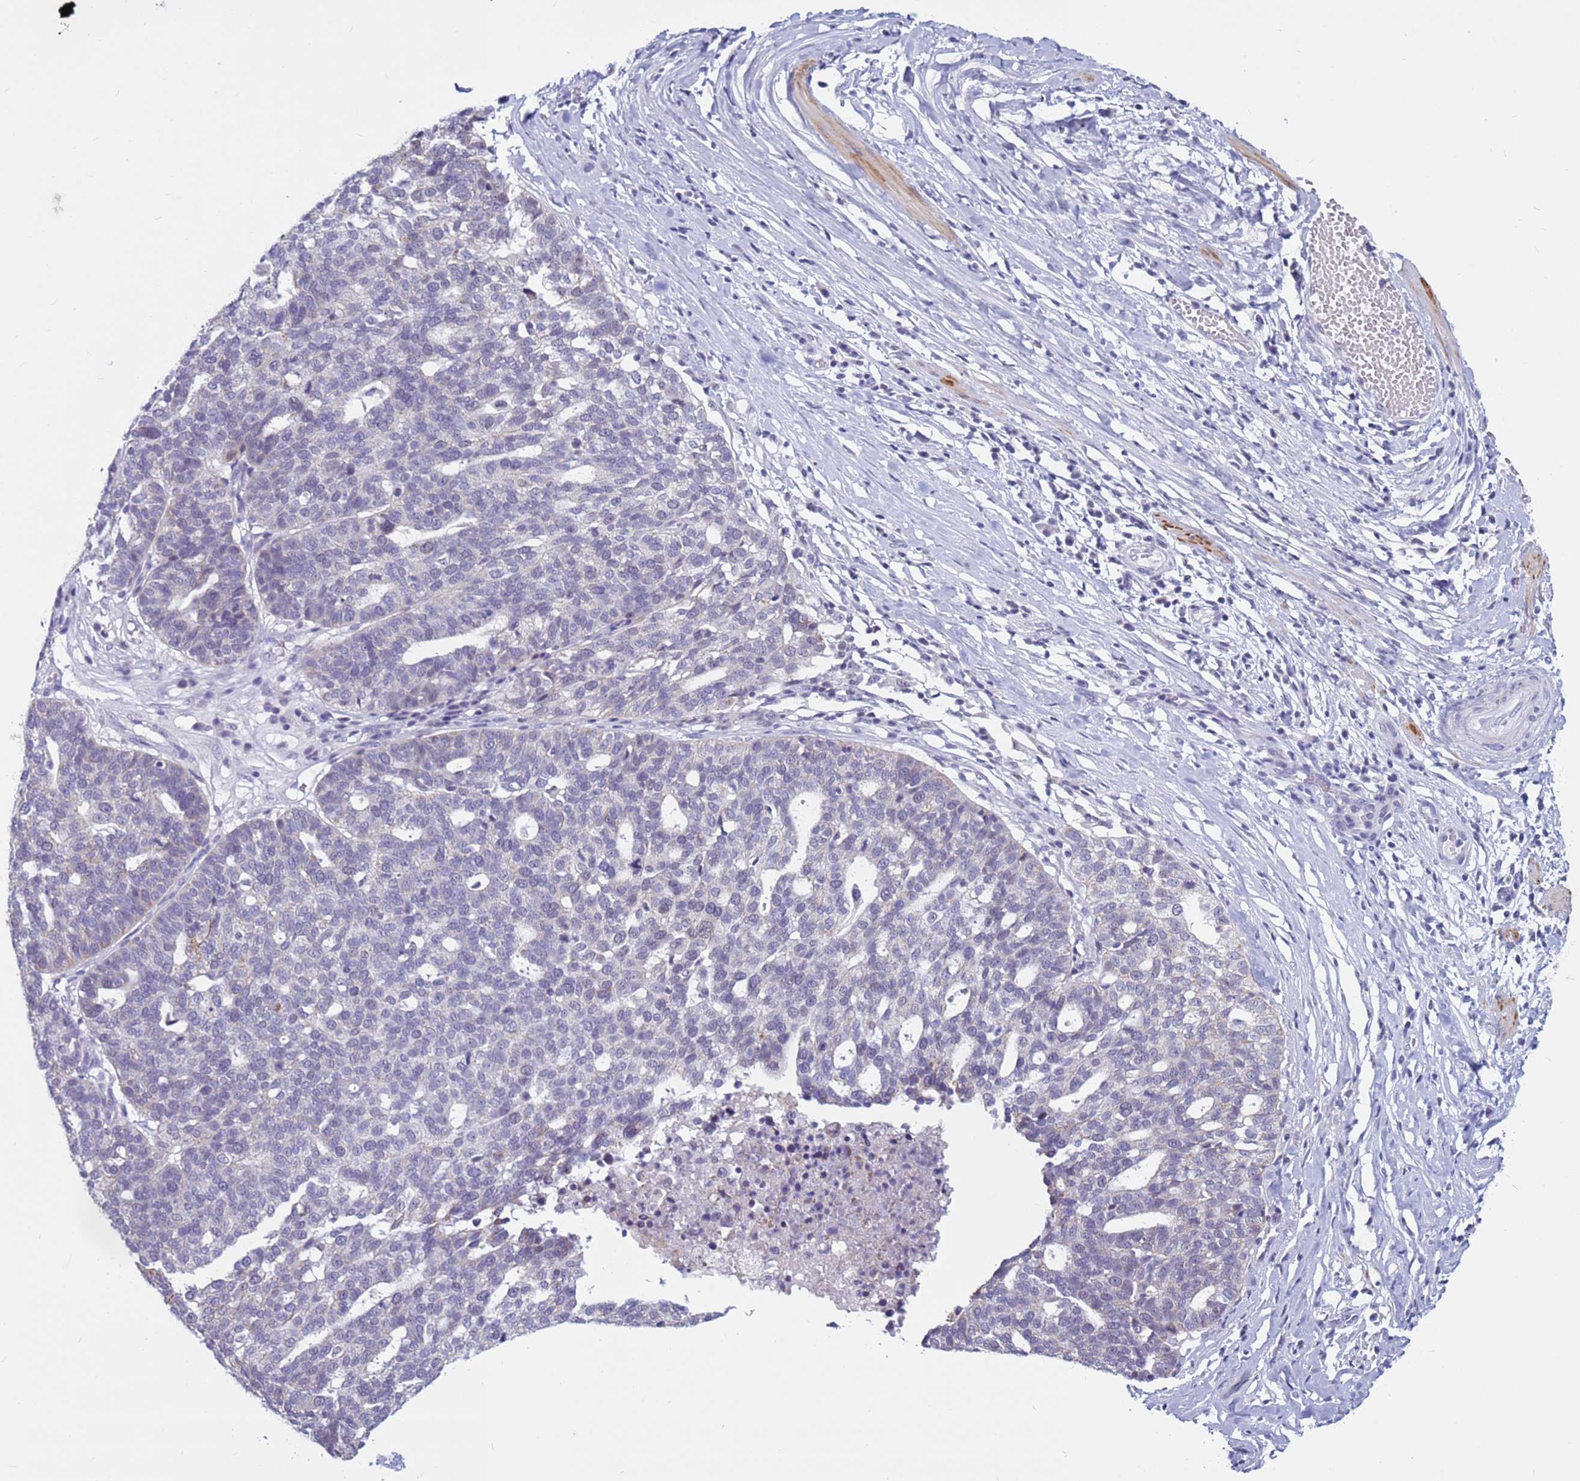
{"staining": {"intensity": "negative", "quantity": "none", "location": "none"}, "tissue": "ovarian cancer", "cell_type": "Tumor cells", "image_type": "cancer", "snomed": [{"axis": "morphology", "description": "Cystadenocarcinoma, serous, NOS"}, {"axis": "topography", "description": "Ovary"}], "caption": "Ovarian cancer (serous cystadenocarcinoma) was stained to show a protein in brown. There is no significant staining in tumor cells.", "gene": "CDK2AP2", "patient": {"sex": "female", "age": 59}}